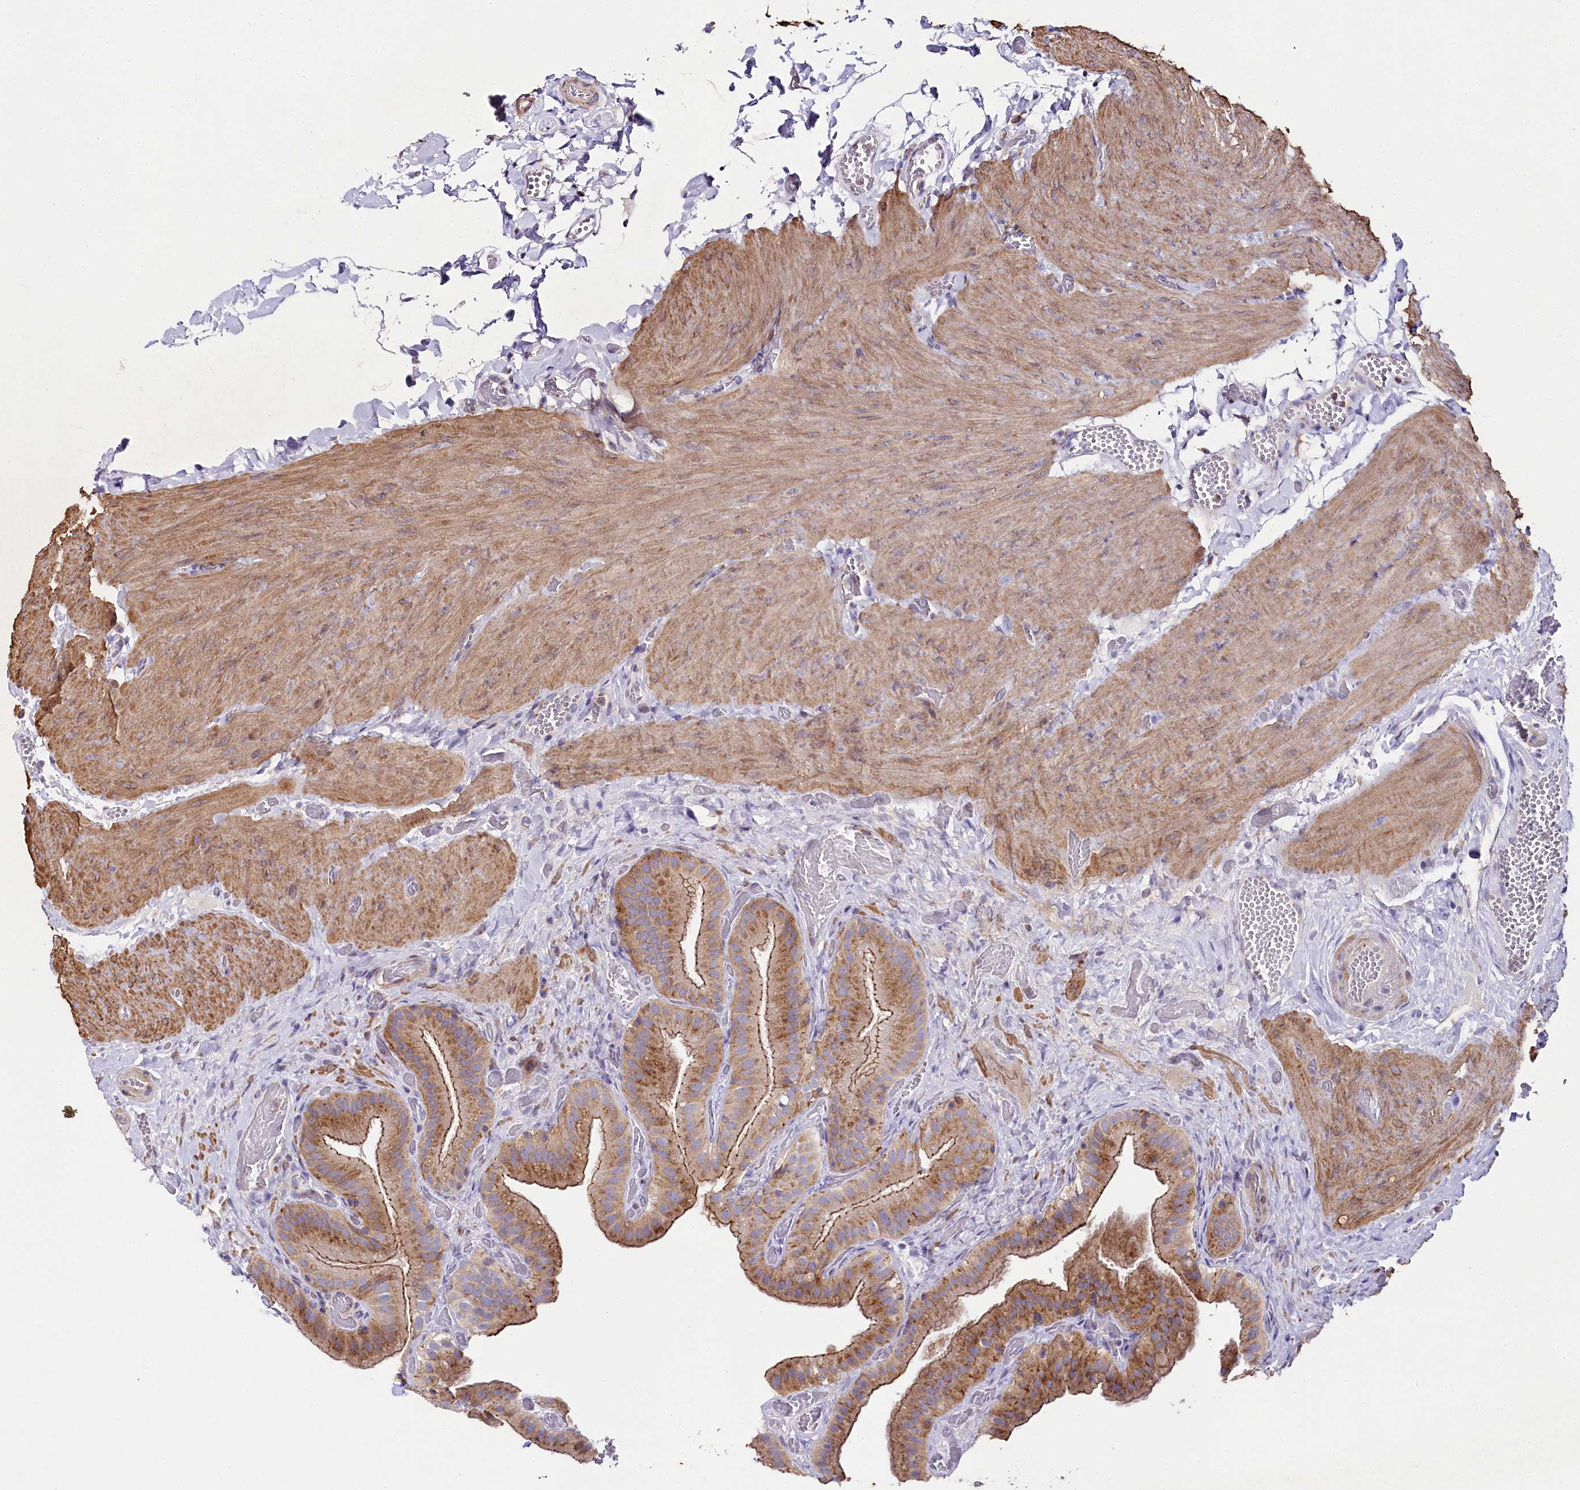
{"staining": {"intensity": "moderate", "quantity": ">75%", "location": "cytoplasmic/membranous"}, "tissue": "gallbladder", "cell_type": "Glandular cells", "image_type": "normal", "snomed": [{"axis": "morphology", "description": "Normal tissue, NOS"}, {"axis": "topography", "description": "Gallbladder"}], "caption": "A medium amount of moderate cytoplasmic/membranous staining is present in approximately >75% of glandular cells in unremarkable gallbladder.", "gene": "STX6", "patient": {"sex": "female", "age": 64}}